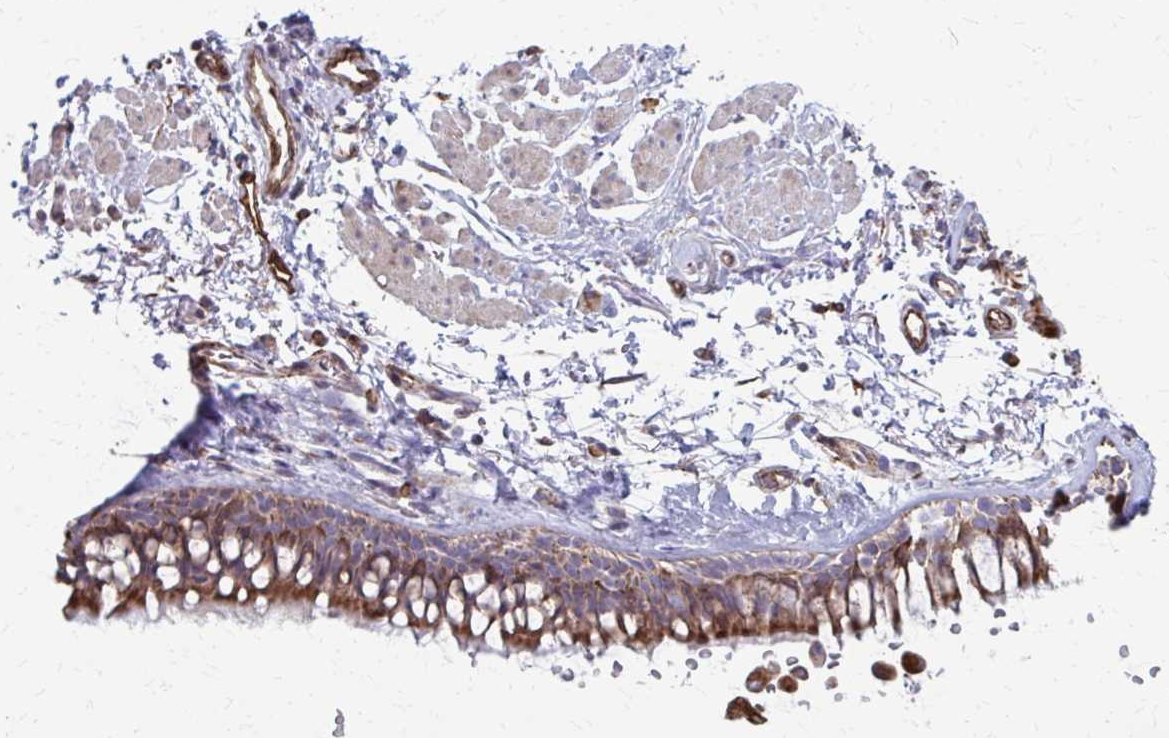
{"staining": {"intensity": "moderate", "quantity": ">75%", "location": "cytoplasmic/membranous"}, "tissue": "bronchus", "cell_type": "Respiratory epithelial cells", "image_type": "normal", "snomed": [{"axis": "morphology", "description": "Normal tissue, NOS"}, {"axis": "topography", "description": "Cartilage tissue"}, {"axis": "topography", "description": "Bronchus"}], "caption": "Immunohistochemistry (IHC) image of benign bronchus: human bronchus stained using immunohistochemistry (IHC) demonstrates medium levels of moderate protein expression localized specifically in the cytoplasmic/membranous of respiratory epithelial cells, appearing as a cytoplasmic/membranous brown color.", "gene": "FAHD1", "patient": {"sex": "female", "age": 79}}